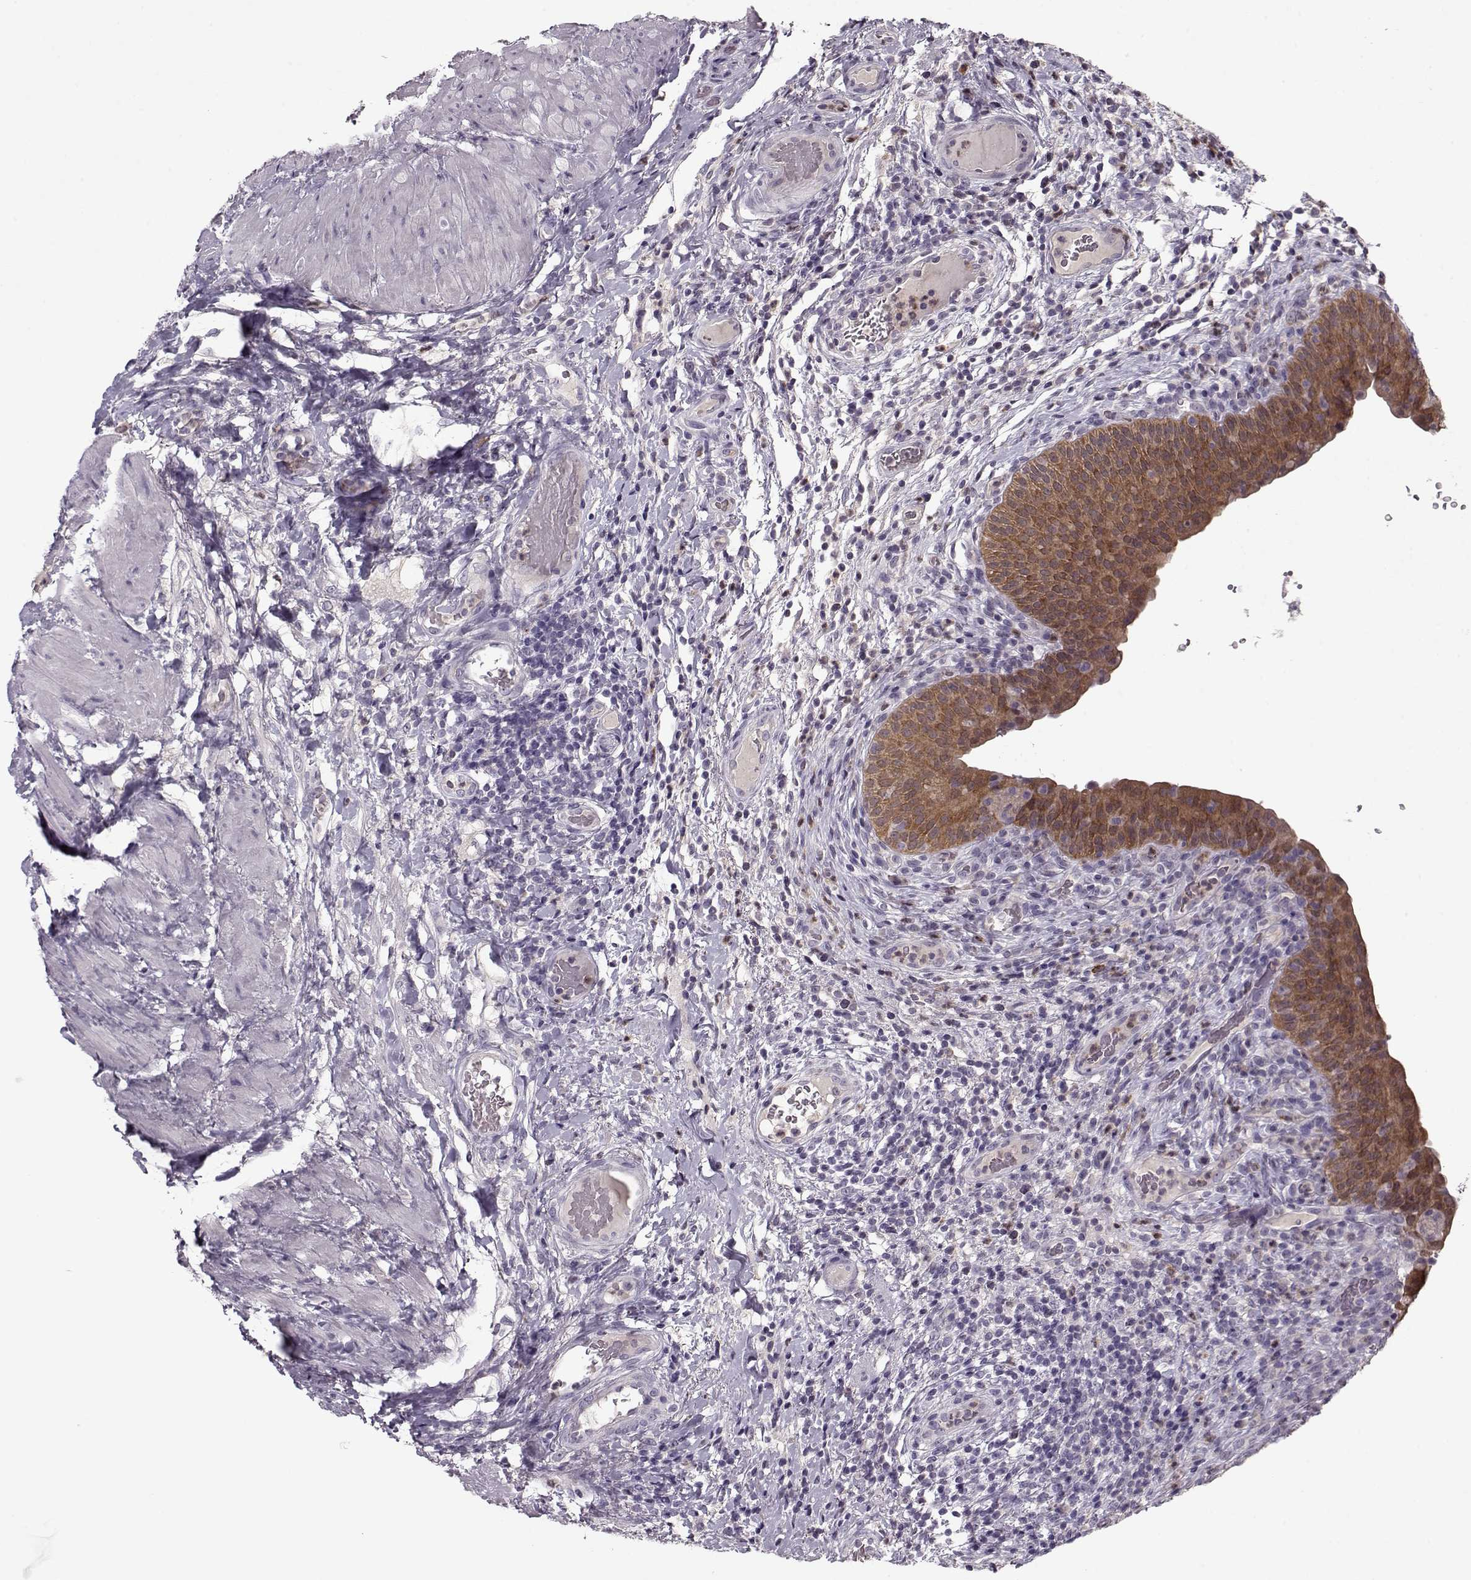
{"staining": {"intensity": "moderate", "quantity": ">75%", "location": "cytoplasmic/membranous"}, "tissue": "urinary bladder", "cell_type": "Urothelial cells", "image_type": "normal", "snomed": [{"axis": "morphology", "description": "Normal tissue, NOS"}, {"axis": "topography", "description": "Urinary bladder"}], "caption": "High-magnification brightfield microscopy of benign urinary bladder stained with DAB (brown) and counterstained with hematoxylin (blue). urothelial cells exhibit moderate cytoplasmic/membranous expression is present in about>75% of cells. The staining was performed using DAB (3,3'-diaminobenzidine), with brown indicating positive protein expression. Nuclei are stained blue with hematoxylin.", "gene": "ACOT11", "patient": {"sex": "male", "age": 66}}